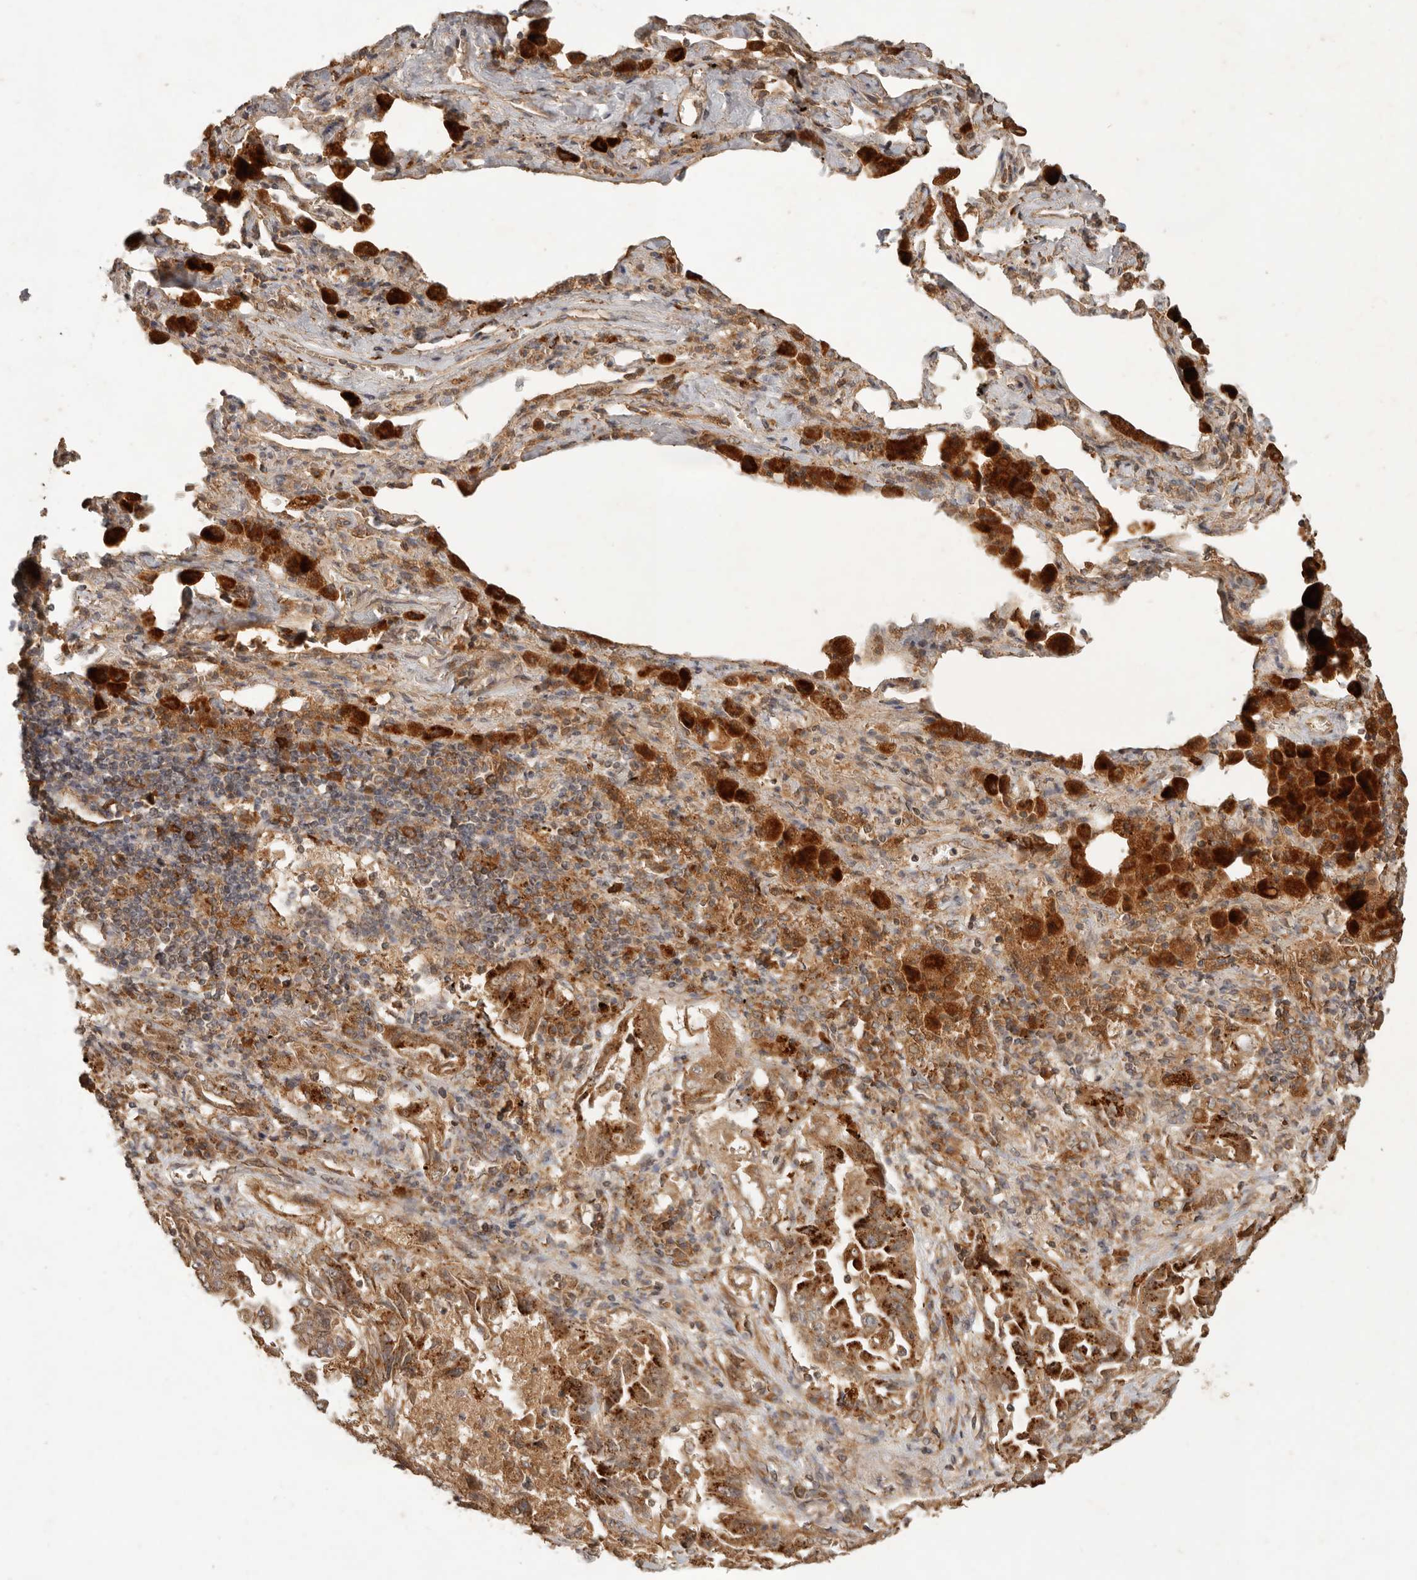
{"staining": {"intensity": "moderate", "quantity": ">75%", "location": "cytoplasmic/membranous"}, "tissue": "lung cancer", "cell_type": "Tumor cells", "image_type": "cancer", "snomed": [{"axis": "morphology", "description": "Adenocarcinoma, NOS"}, {"axis": "topography", "description": "Lung"}], "caption": "High-magnification brightfield microscopy of lung adenocarcinoma stained with DAB (3,3'-diaminobenzidine) (brown) and counterstained with hematoxylin (blue). tumor cells exhibit moderate cytoplasmic/membranous expression is appreciated in about>75% of cells.", "gene": "CLEC4C", "patient": {"sex": "female", "age": 51}}